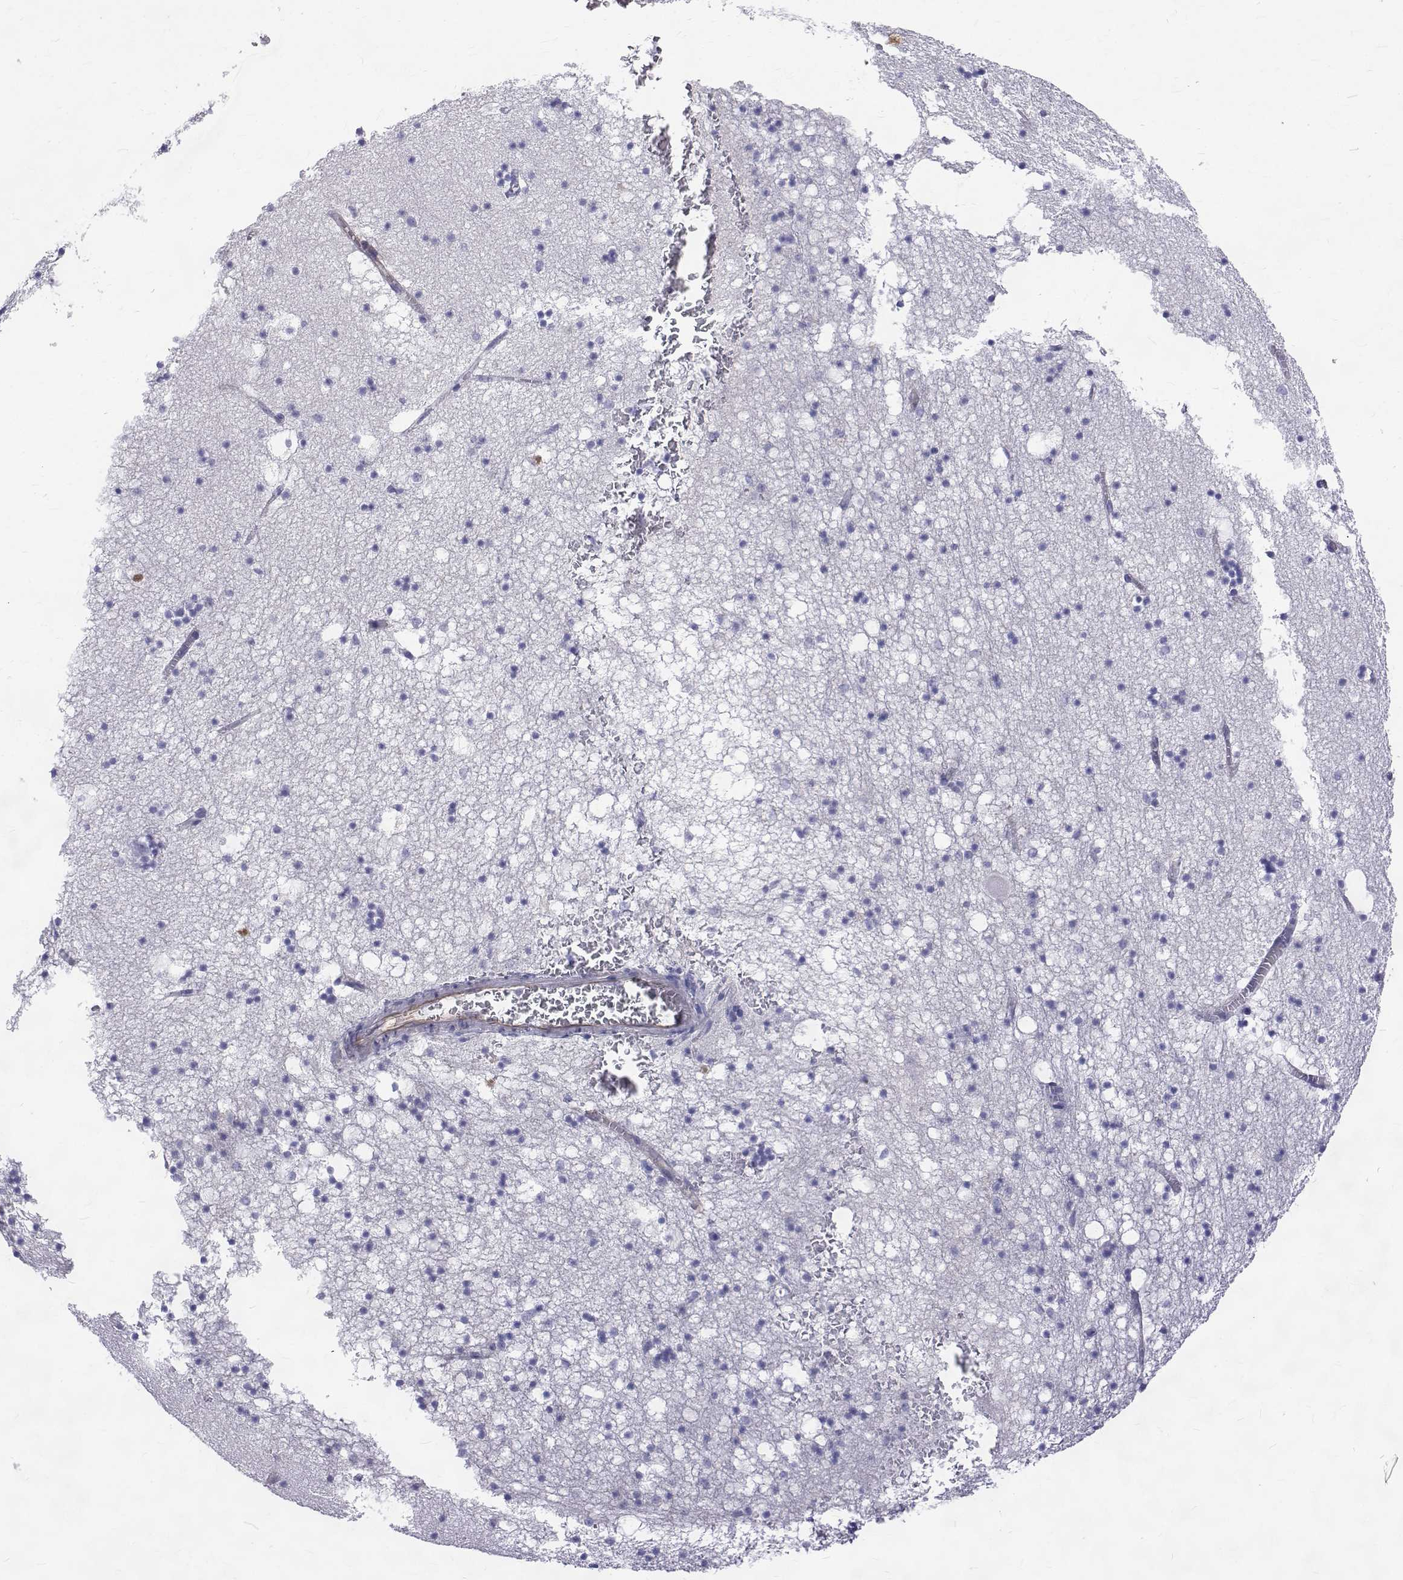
{"staining": {"intensity": "negative", "quantity": "none", "location": "none"}, "tissue": "hippocampus", "cell_type": "Glial cells", "image_type": "normal", "snomed": [{"axis": "morphology", "description": "Normal tissue, NOS"}, {"axis": "topography", "description": "Hippocampus"}], "caption": "DAB immunohistochemical staining of unremarkable human hippocampus shows no significant staining in glial cells.", "gene": "OPRPN", "patient": {"sex": "male", "age": 58}}